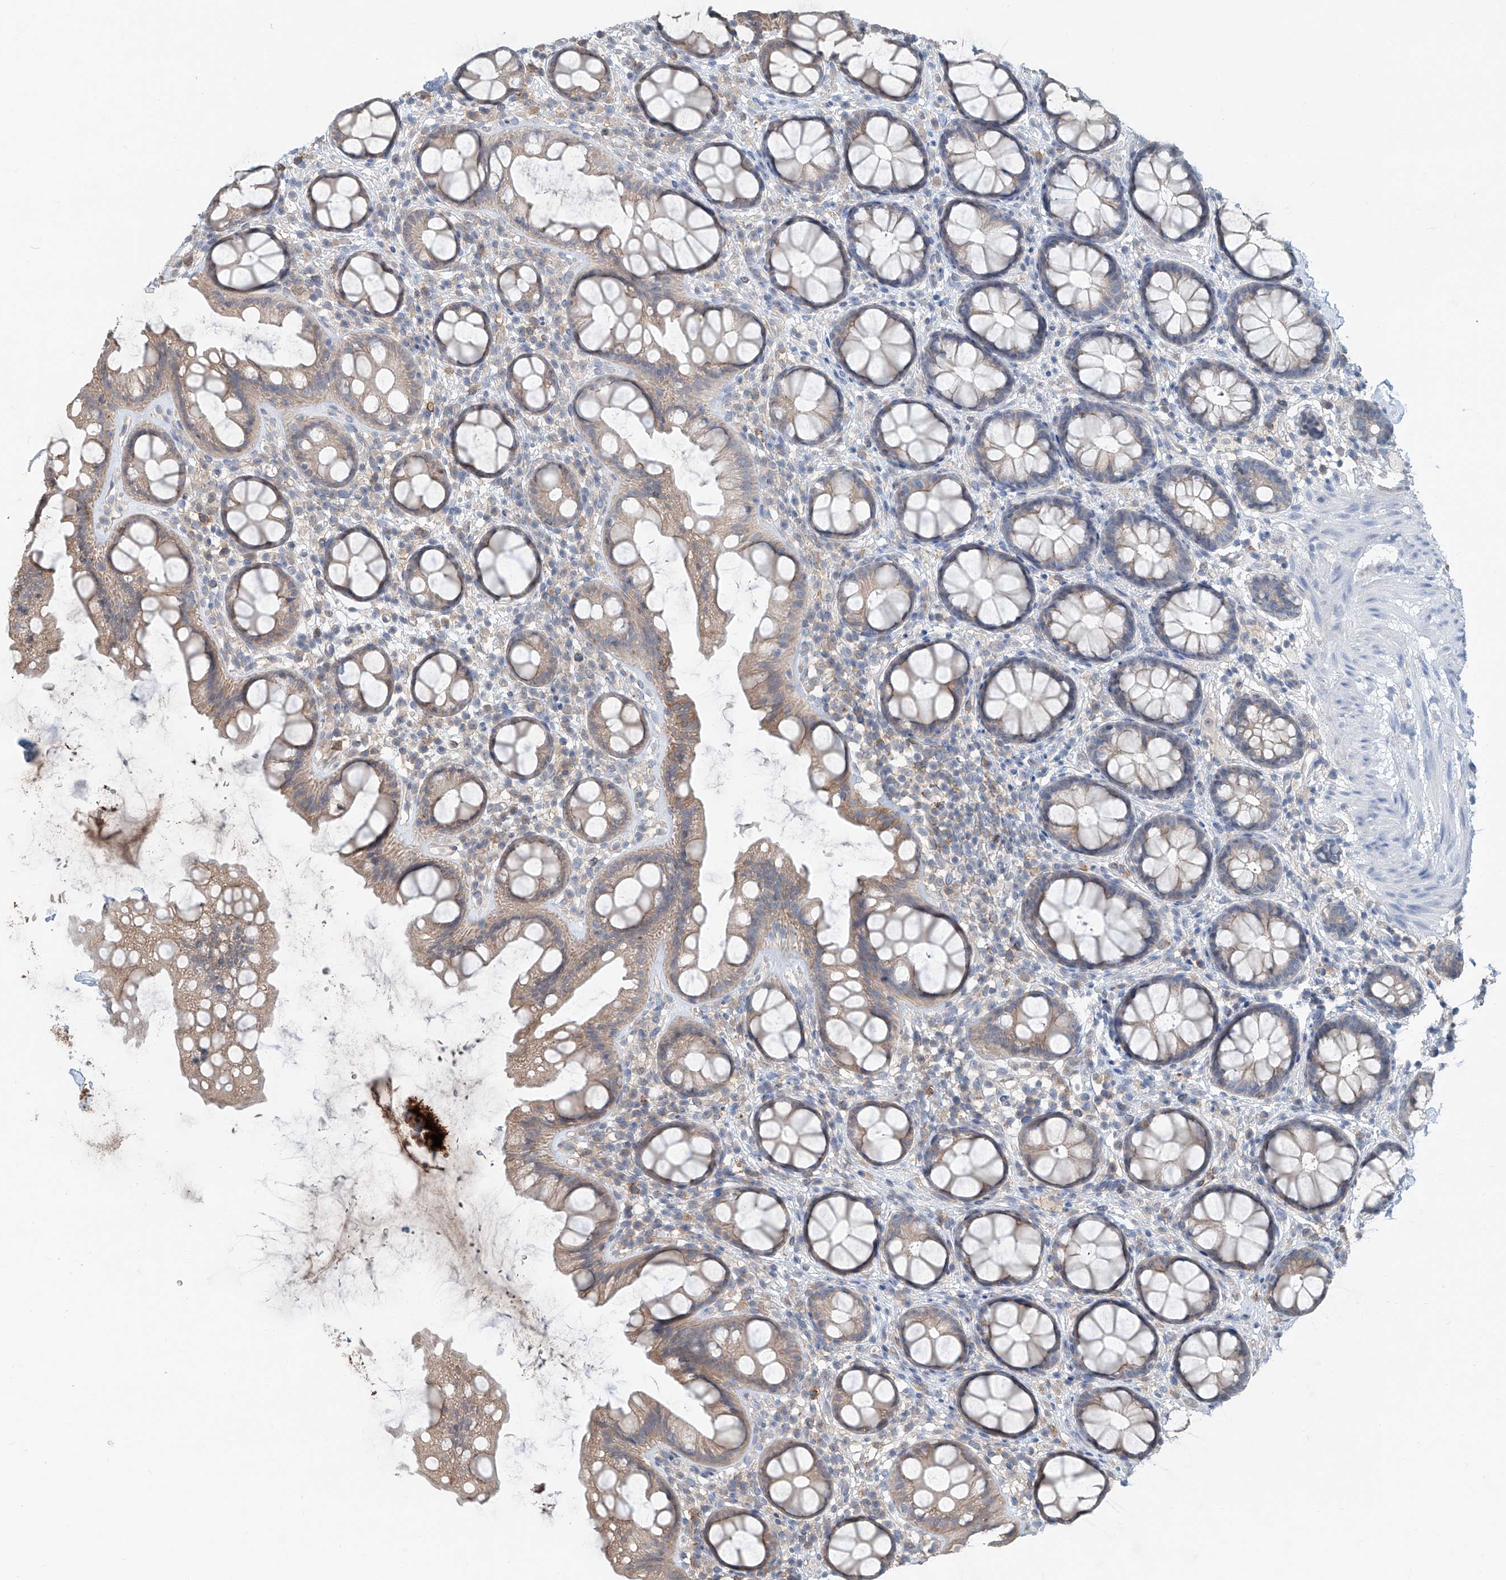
{"staining": {"intensity": "weak", "quantity": "25%-75%", "location": "cytoplasmic/membranous"}, "tissue": "rectum", "cell_type": "Glandular cells", "image_type": "normal", "snomed": [{"axis": "morphology", "description": "Normal tissue, NOS"}, {"axis": "topography", "description": "Rectum"}], "caption": "Weak cytoplasmic/membranous protein positivity is seen in about 25%-75% of glandular cells in rectum.", "gene": "KCNK10", "patient": {"sex": "female", "age": 65}}